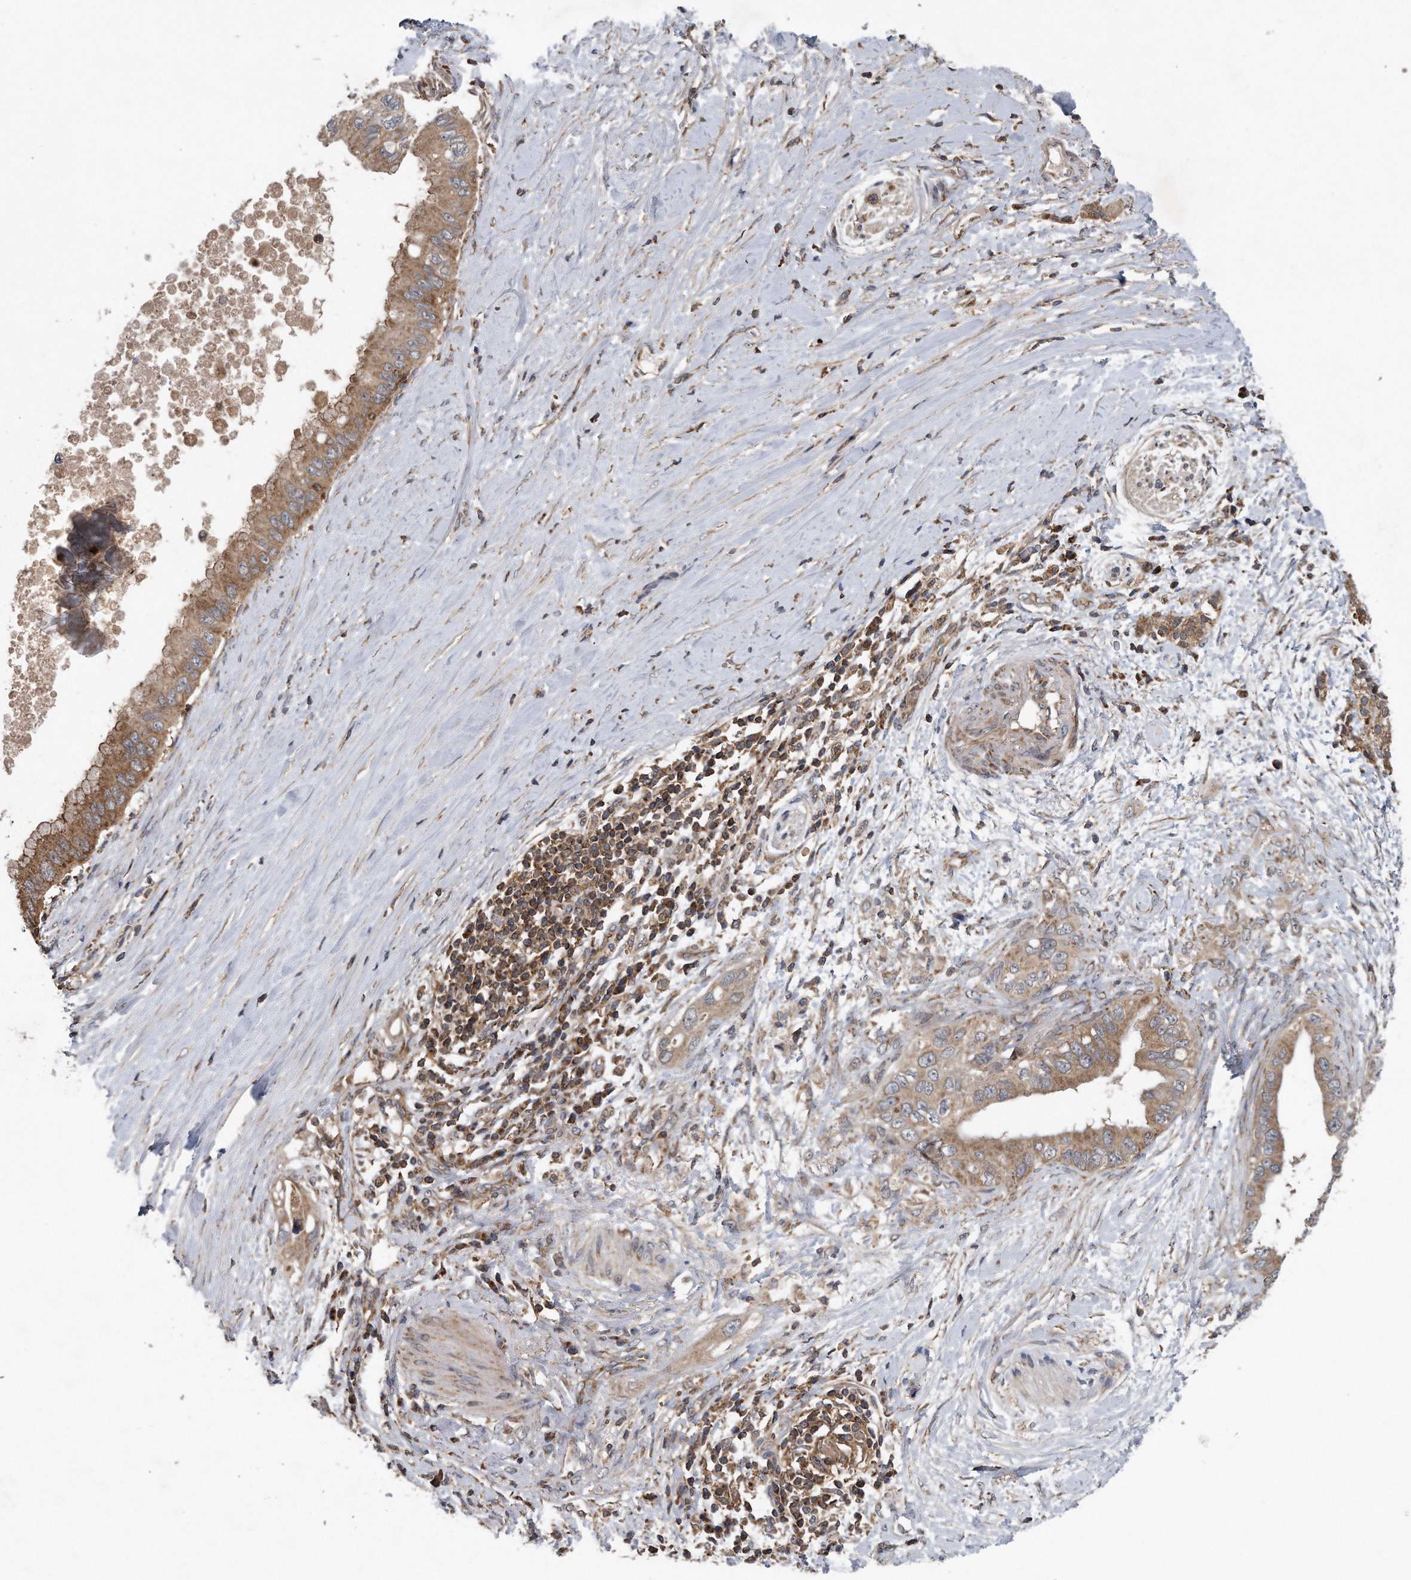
{"staining": {"intensity": "moderate", "quantity": ">75%", "location": "cytoplasmic/membranous"}, "tissue": "pancreatic cancer", "cell_type": "Tumor cells", "image_type": "cancer", "snomed": [{"axis": "morphology", "description": "Adenocarcinoma, NOS"}, {"axis": "topography", "description": "Pancreas"}], "caption": "The photomicrograph displays staining of pancreatic adenocarcinoma, revealing moderate cytoplasmic/membranous protein staining (brown color) within tumor cells.", "gene": "ALPK2", "patient": {"sex": "female", "age": 56}}